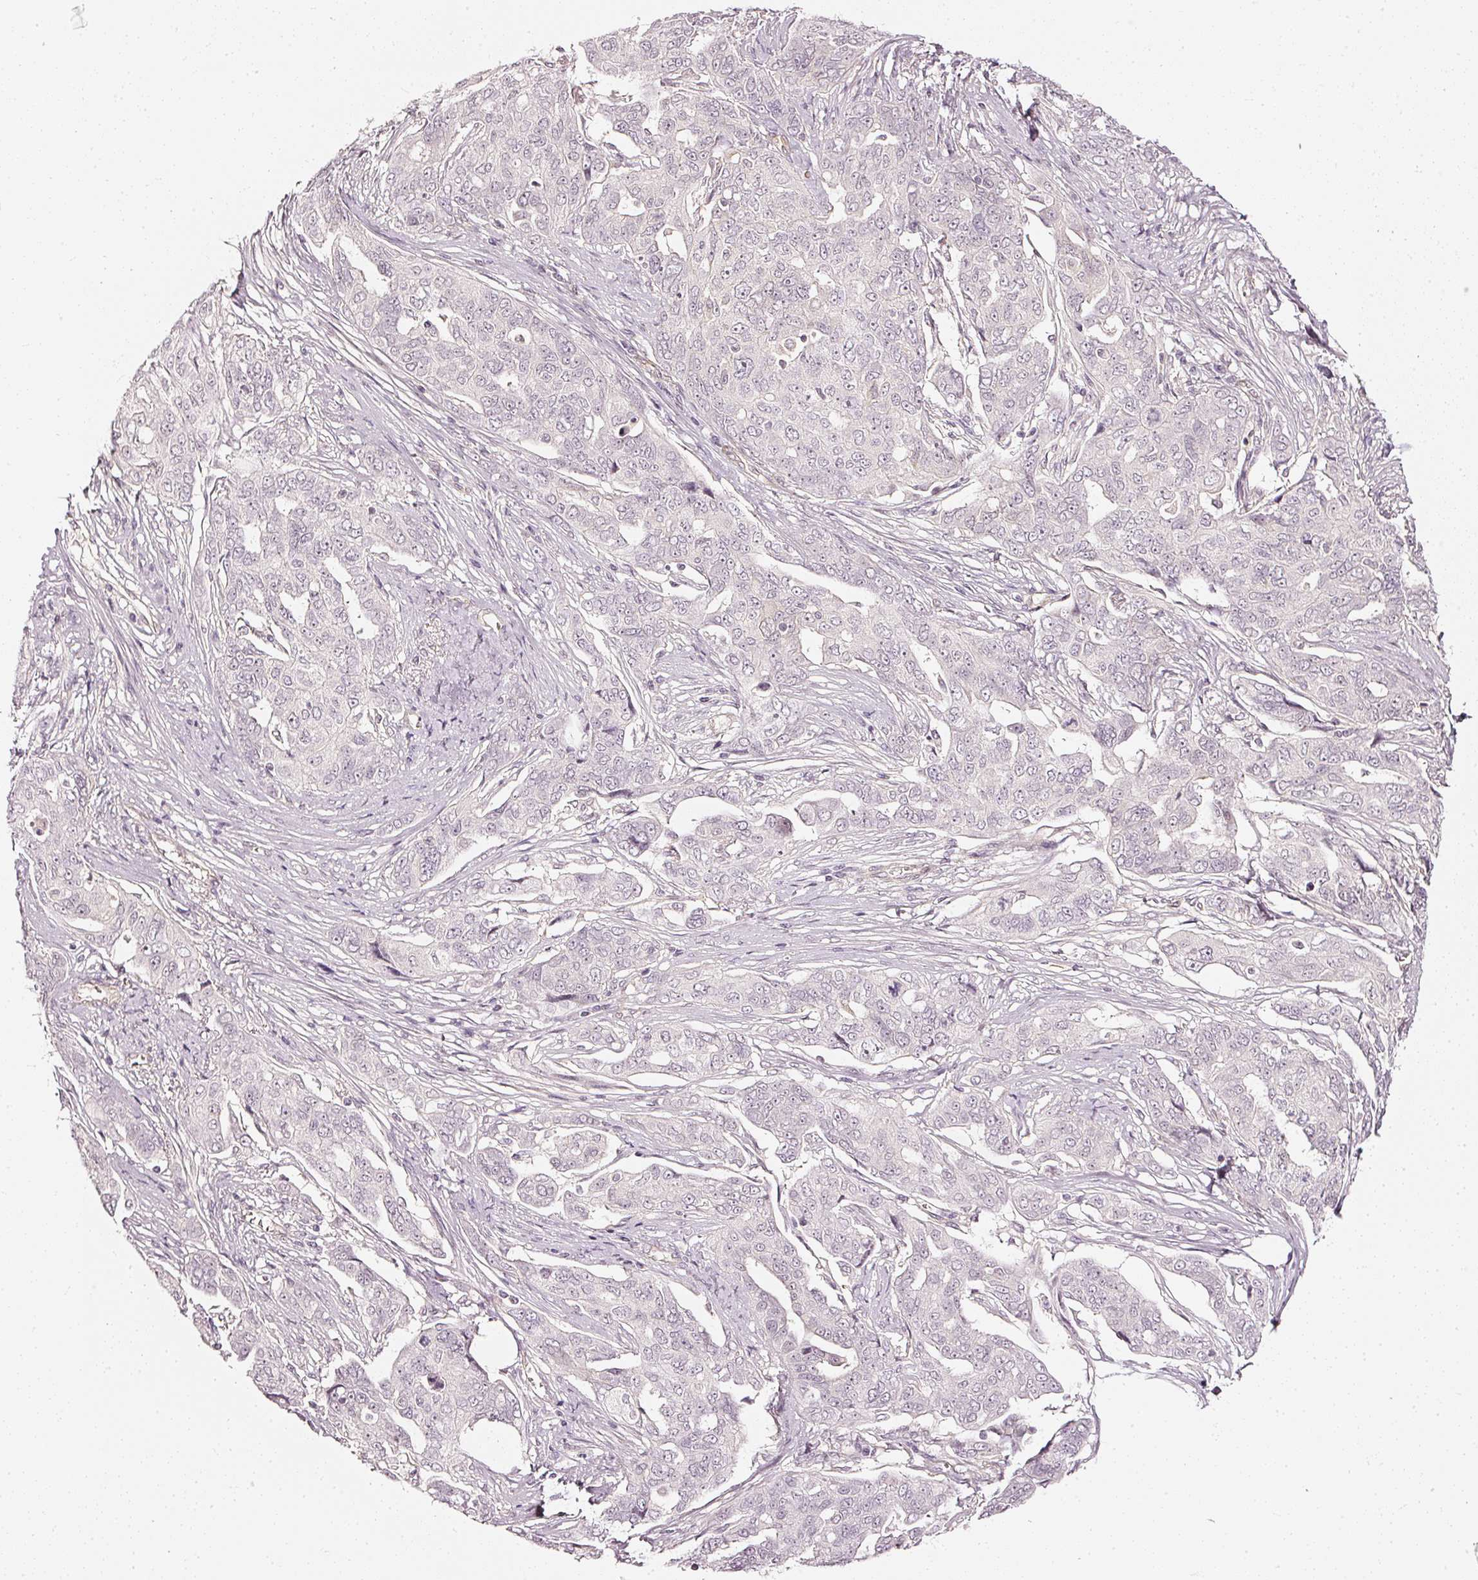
{"staining": {"intensity": "negative", "quantity": "none", "location": "none"}, "tissue": "ovarian cancer", "cell_type": "Tumor cells", "image_type": "cancer", "snomed": [{"axis": "morphology", "description": "Carcinoma, endometroid"}, {"axis": "topography", "description": "Ovary"}], "caption": "Tumor cells are negative for brown protein staining in ovarian cancer (endometroid carcinoma).", "gene": "DRD2", "patient": {"sex": "female", "age": 70}}